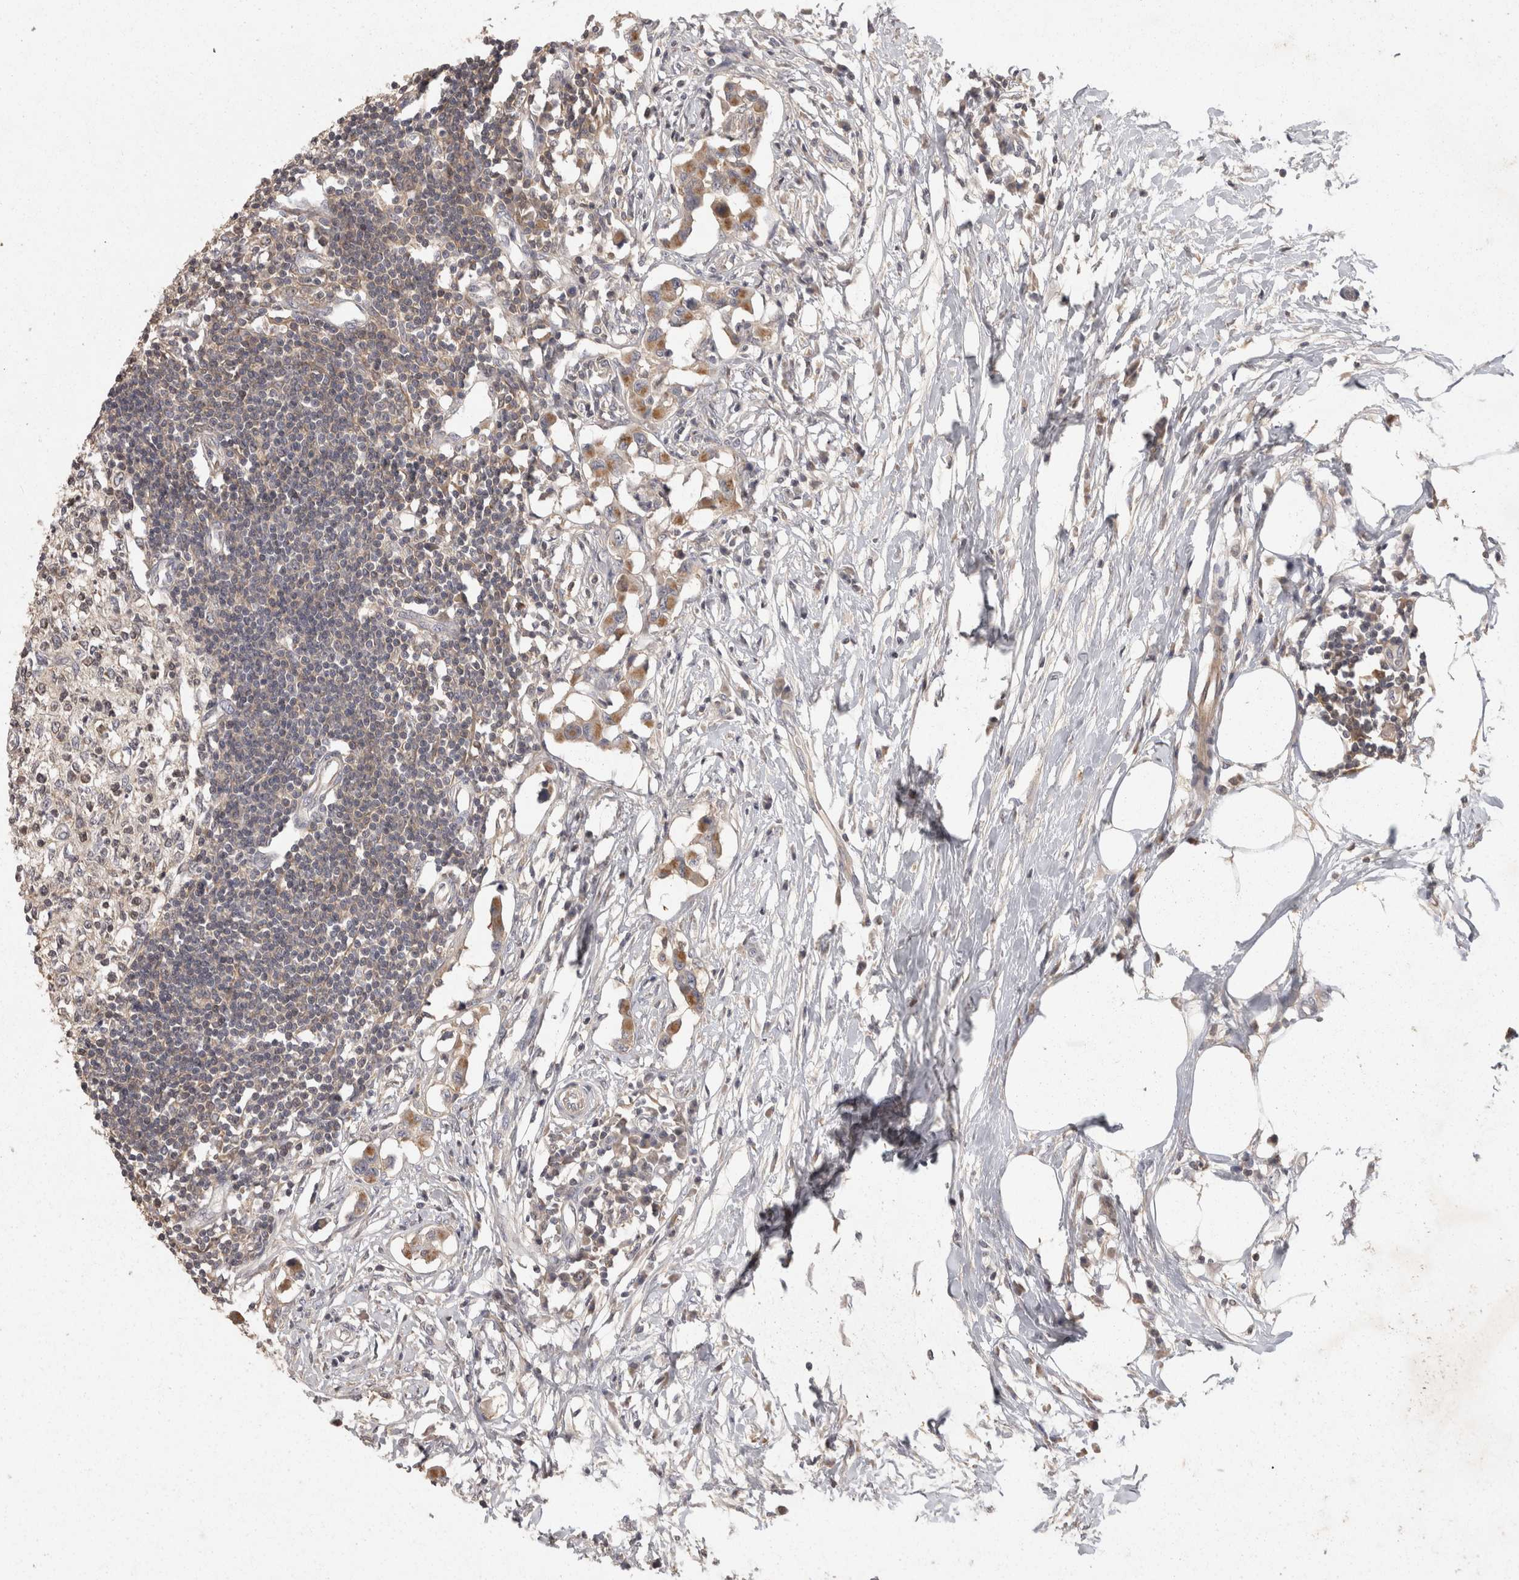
{"staining": {"intensity": "weak", "quantity": "25%-75%", "location": "cytoplasmic/membranous"}, "tissue": "lymph node", "cell_type": "Germinal center cells", "image_type": "normal", "snomed": [{"axis": "morphology", "description": "Normal tissue, NOS"}, {"axis": "morphology", "description": "Malignant melanoma, Metastatic site"}, {"axis": "topography", "description": "Lymph node"}], "caption": "Immunohistochemistry (IHC) histopathology image of benign human lymph node stained for a protein (brown), which displays low levels of weak cytoplasmic/membranous expression in about 25%-75% of germinal center cells.", "gene": "ACAT2", "patient": {"sex": "male", "age": 41}}